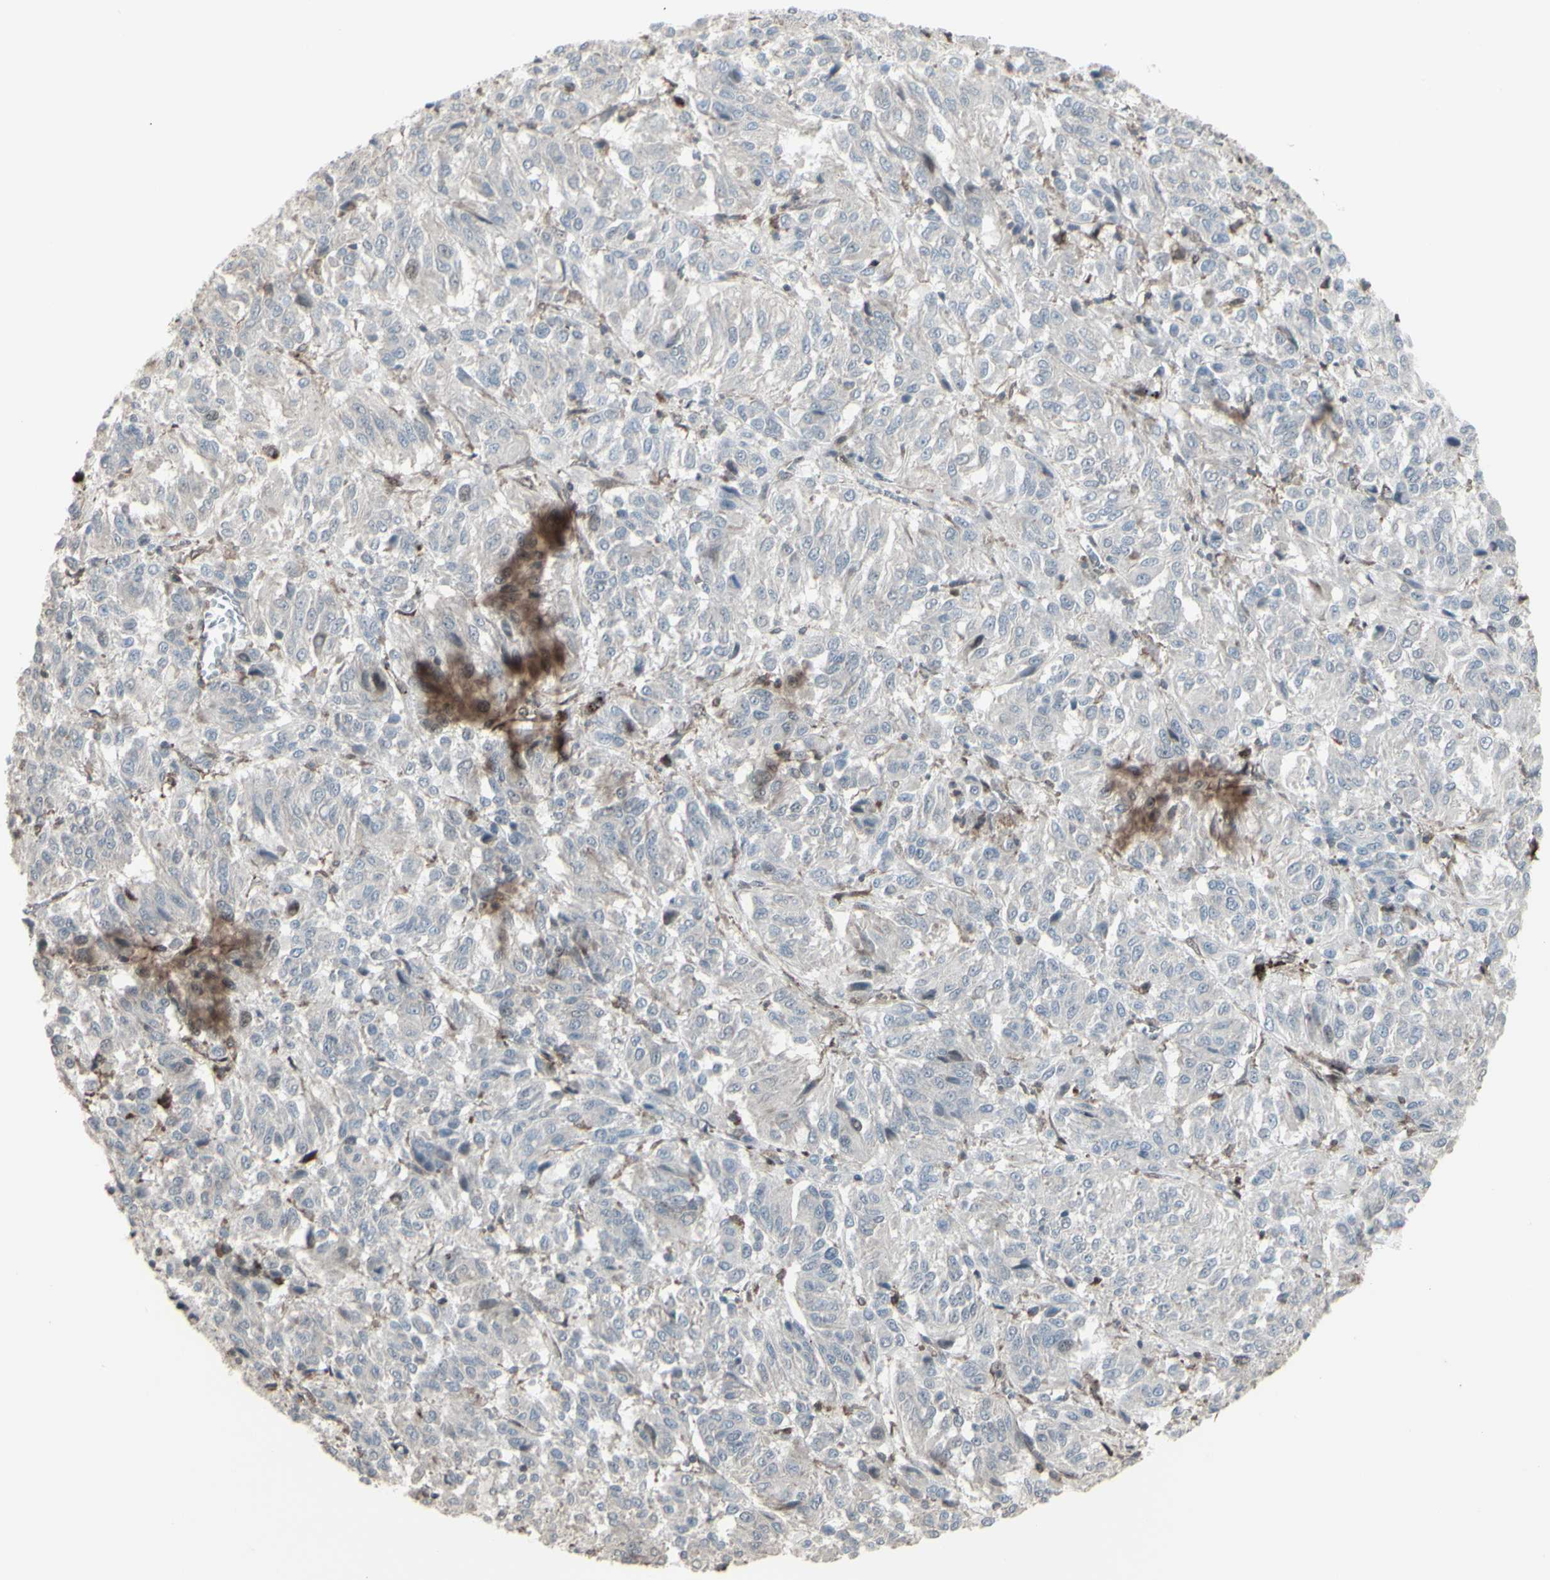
{"staining": {"intensity": "negative", "quantity": "none", "location": "none"}, "tissue": "melanoma", "cell_type": "Tumor cells", "image_type": "cancer", "snomed": [{"axis": "morphology", "description": "Malignant melanoma, Metastatic site"}, {"axis": "topography", "description": "Lung"}], "caption": "Immunohistochemistry photomicrograph of human melanoma stained for a protein (brown), which reveals no expression in tumor cells.", "gene": "CD33", "patient": {"sex": "male", "age": 64}}